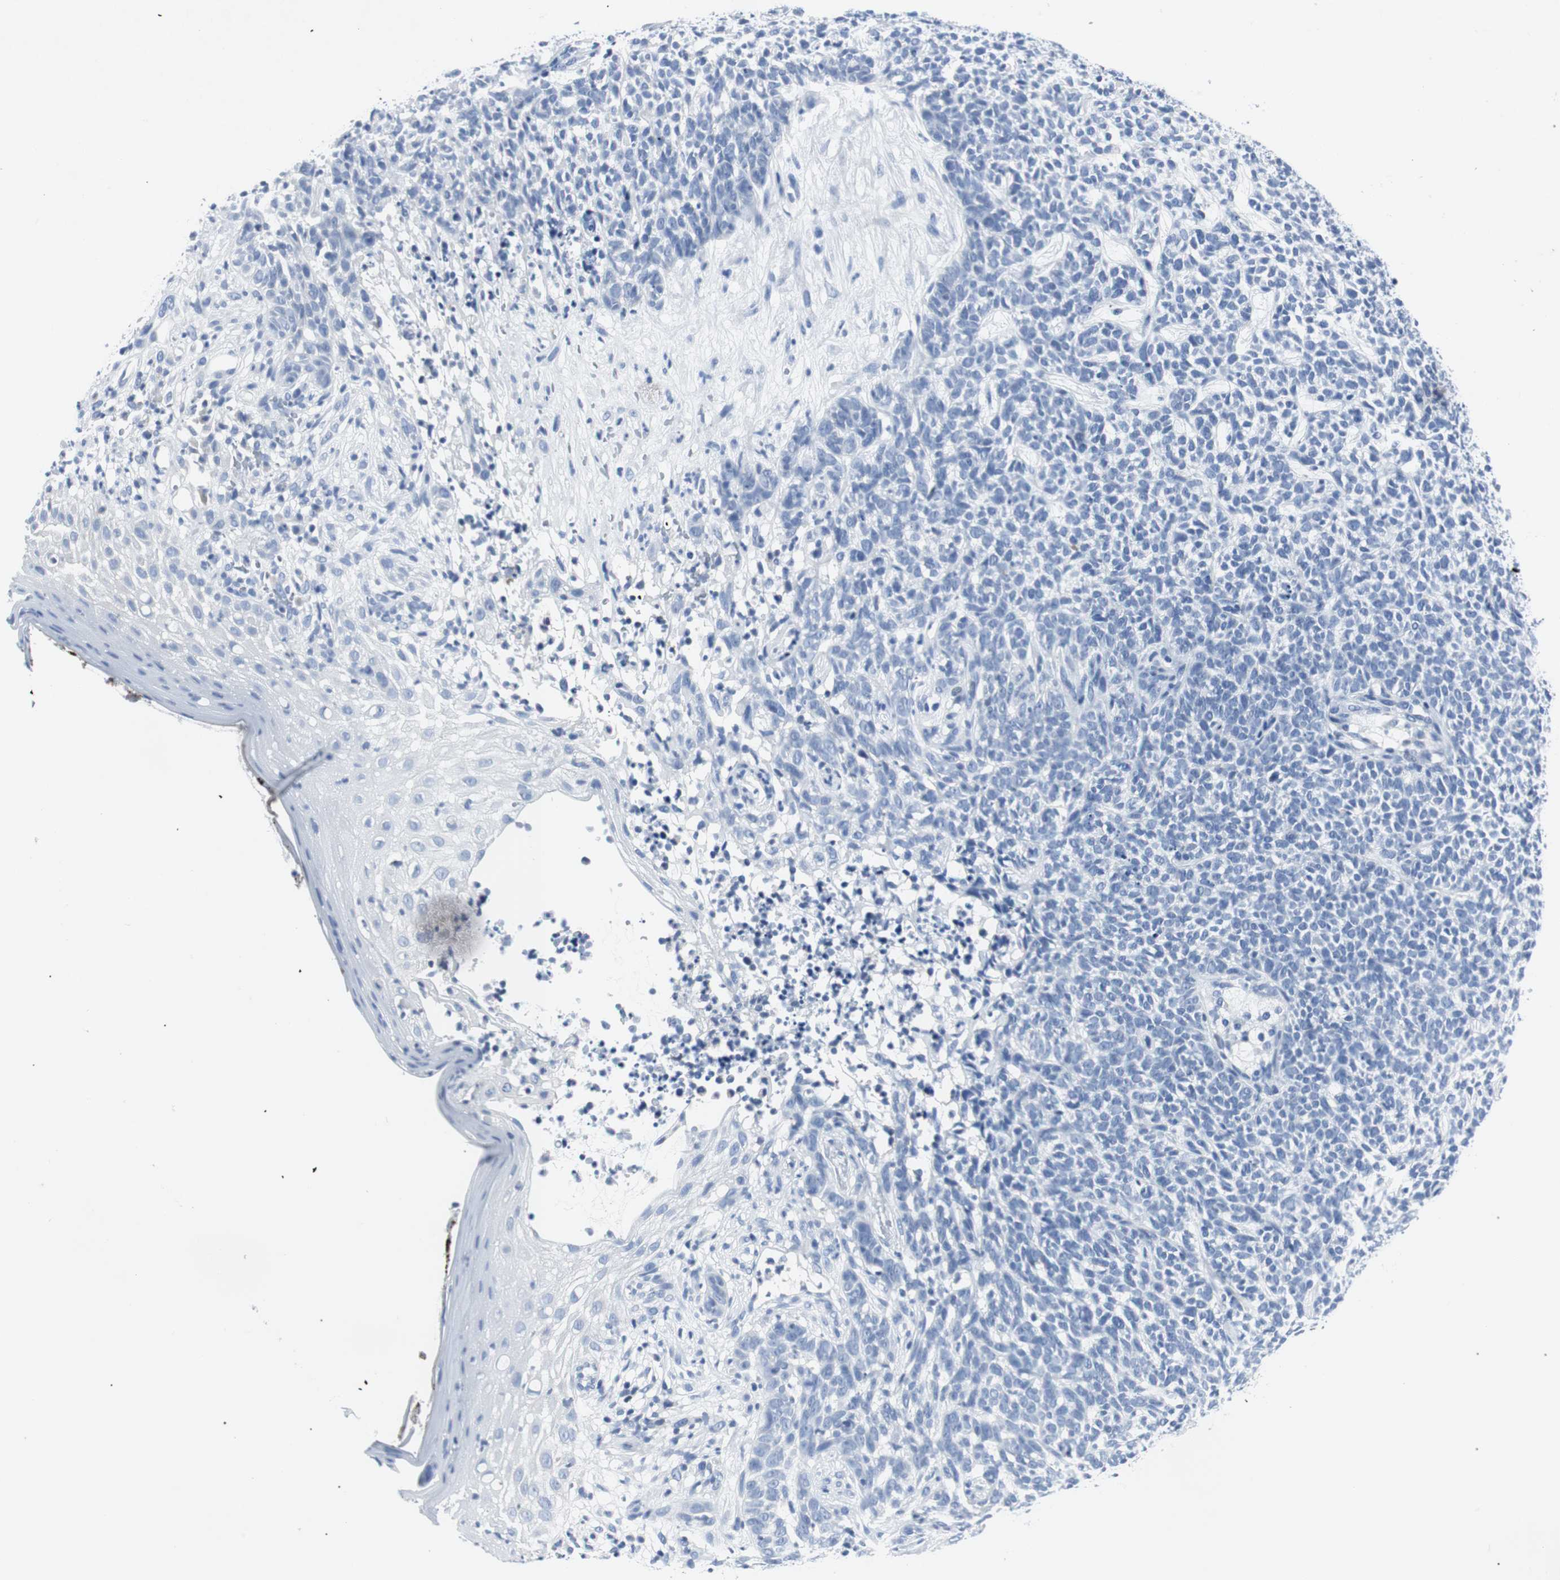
{"staining": {"intensity": "negative", "quantity": "none", "location": "none"}, "tissue": "skin cancer", "cell_type": "Tumor cells", "image_type": "cancer", "snomed": [{"axis": "morphology", "description": "Basal cell carcinoma"}, {"axis": "topography", "description": "Skin"}], "caption": "The micrograph exhibits no staining of tumor cells in skin cancer (basal cell carcinoma).", "gene": "GAP43", "patient": {"sex": "female", "age": 84}}